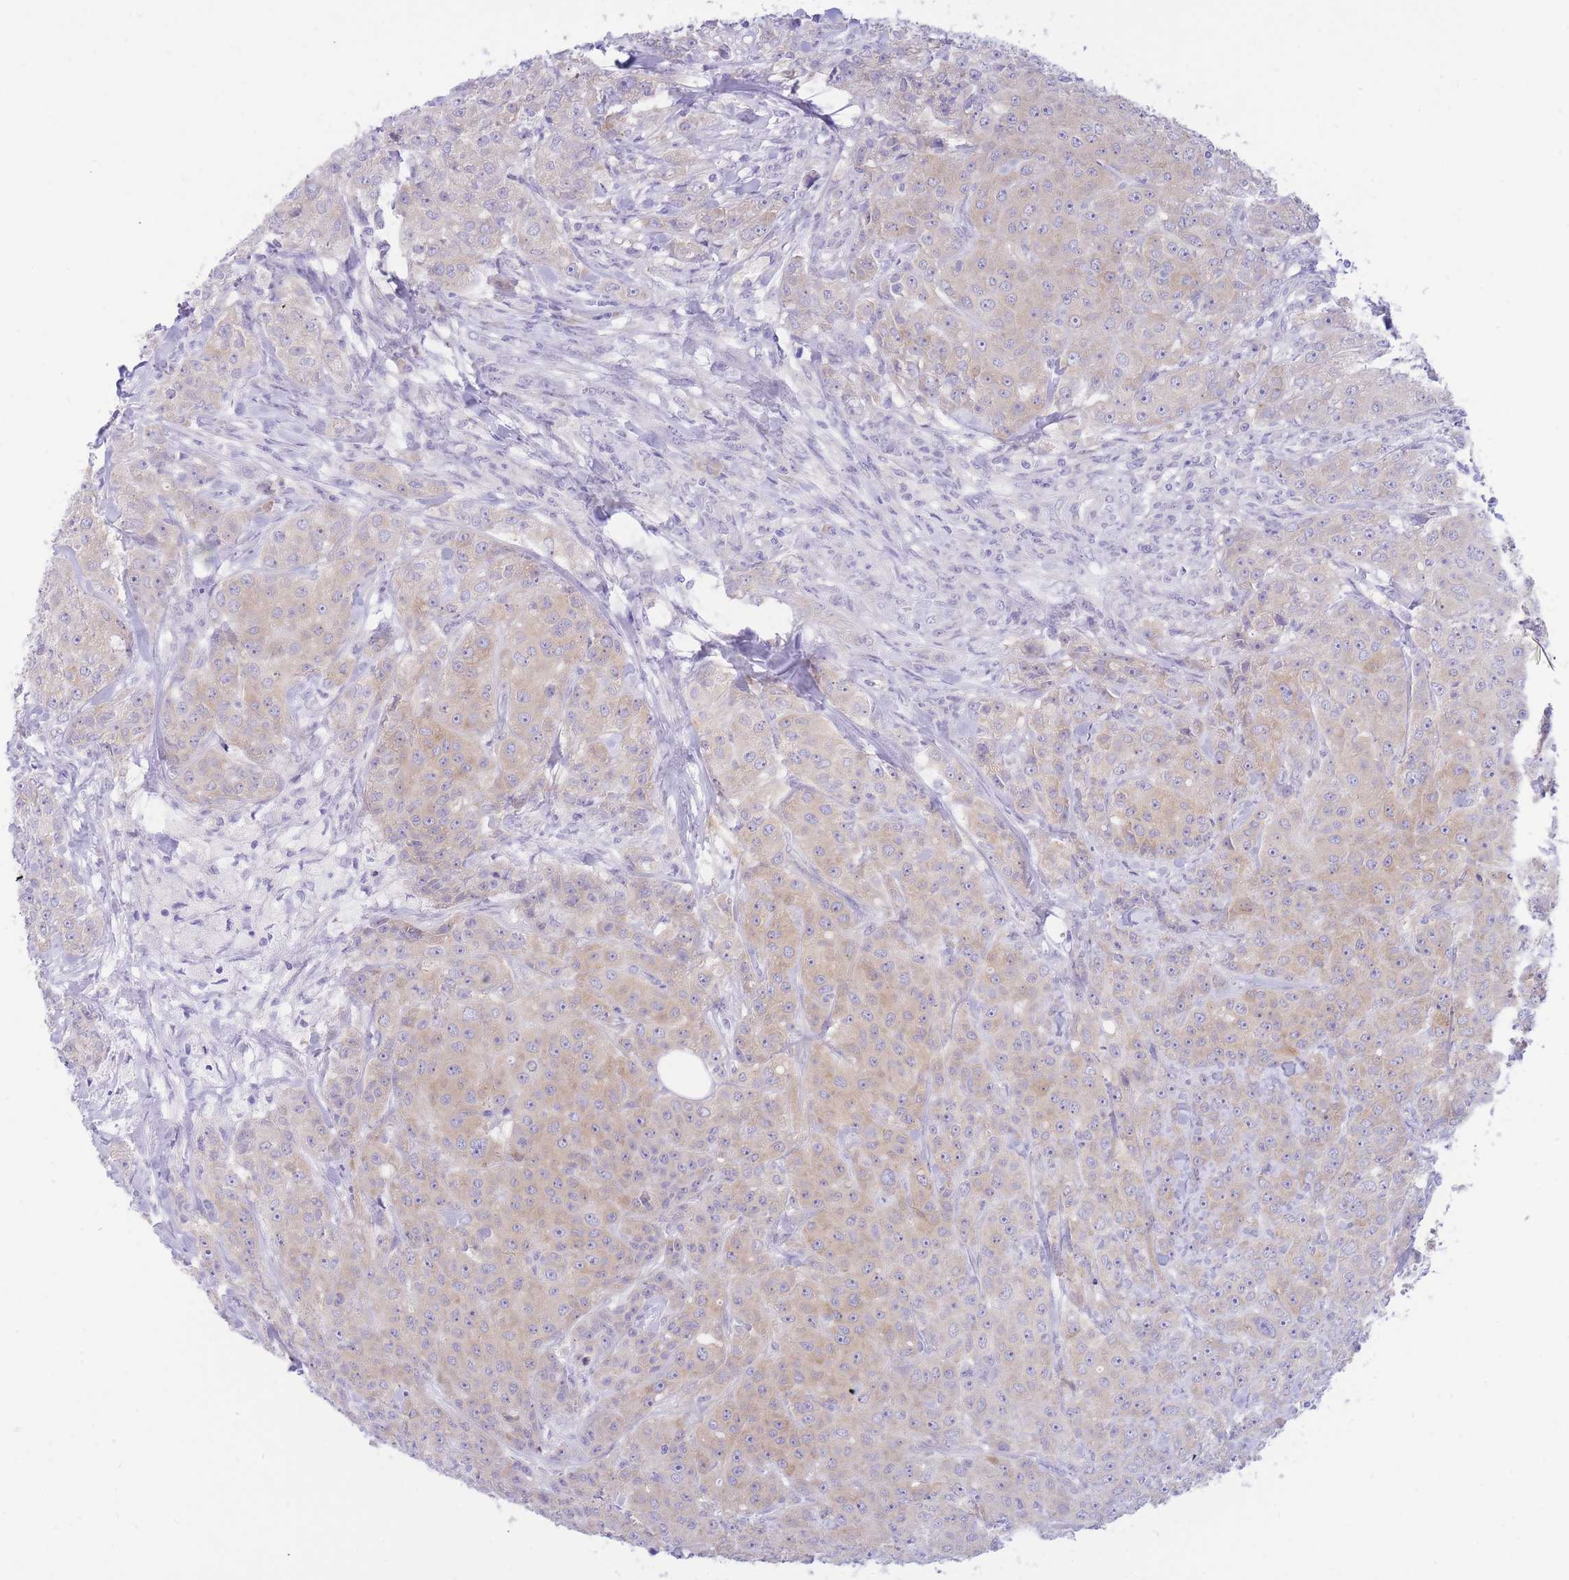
{"staining": {"intensity": "weak", "quantity": "25%-75%", "location": "cytoplasmic/membranous"}, "tissue": "breast cancer", "cell_type": "Tumor cells", "image_type": "cancer", "snomed": [{"axis": "morphology", "description": "Duct carcinoma"}, {"axis": "topography", "description": "Breast"}], "caption": "Breast cancer (invasive ductal carcinoma) stained with a brown dye reveals weak cytoplasmic/membranous positive staining in approximately 25%-75% of tumor cells.", "gene": "SSUH2", "patient": {"sex": "female", "age": 43}}